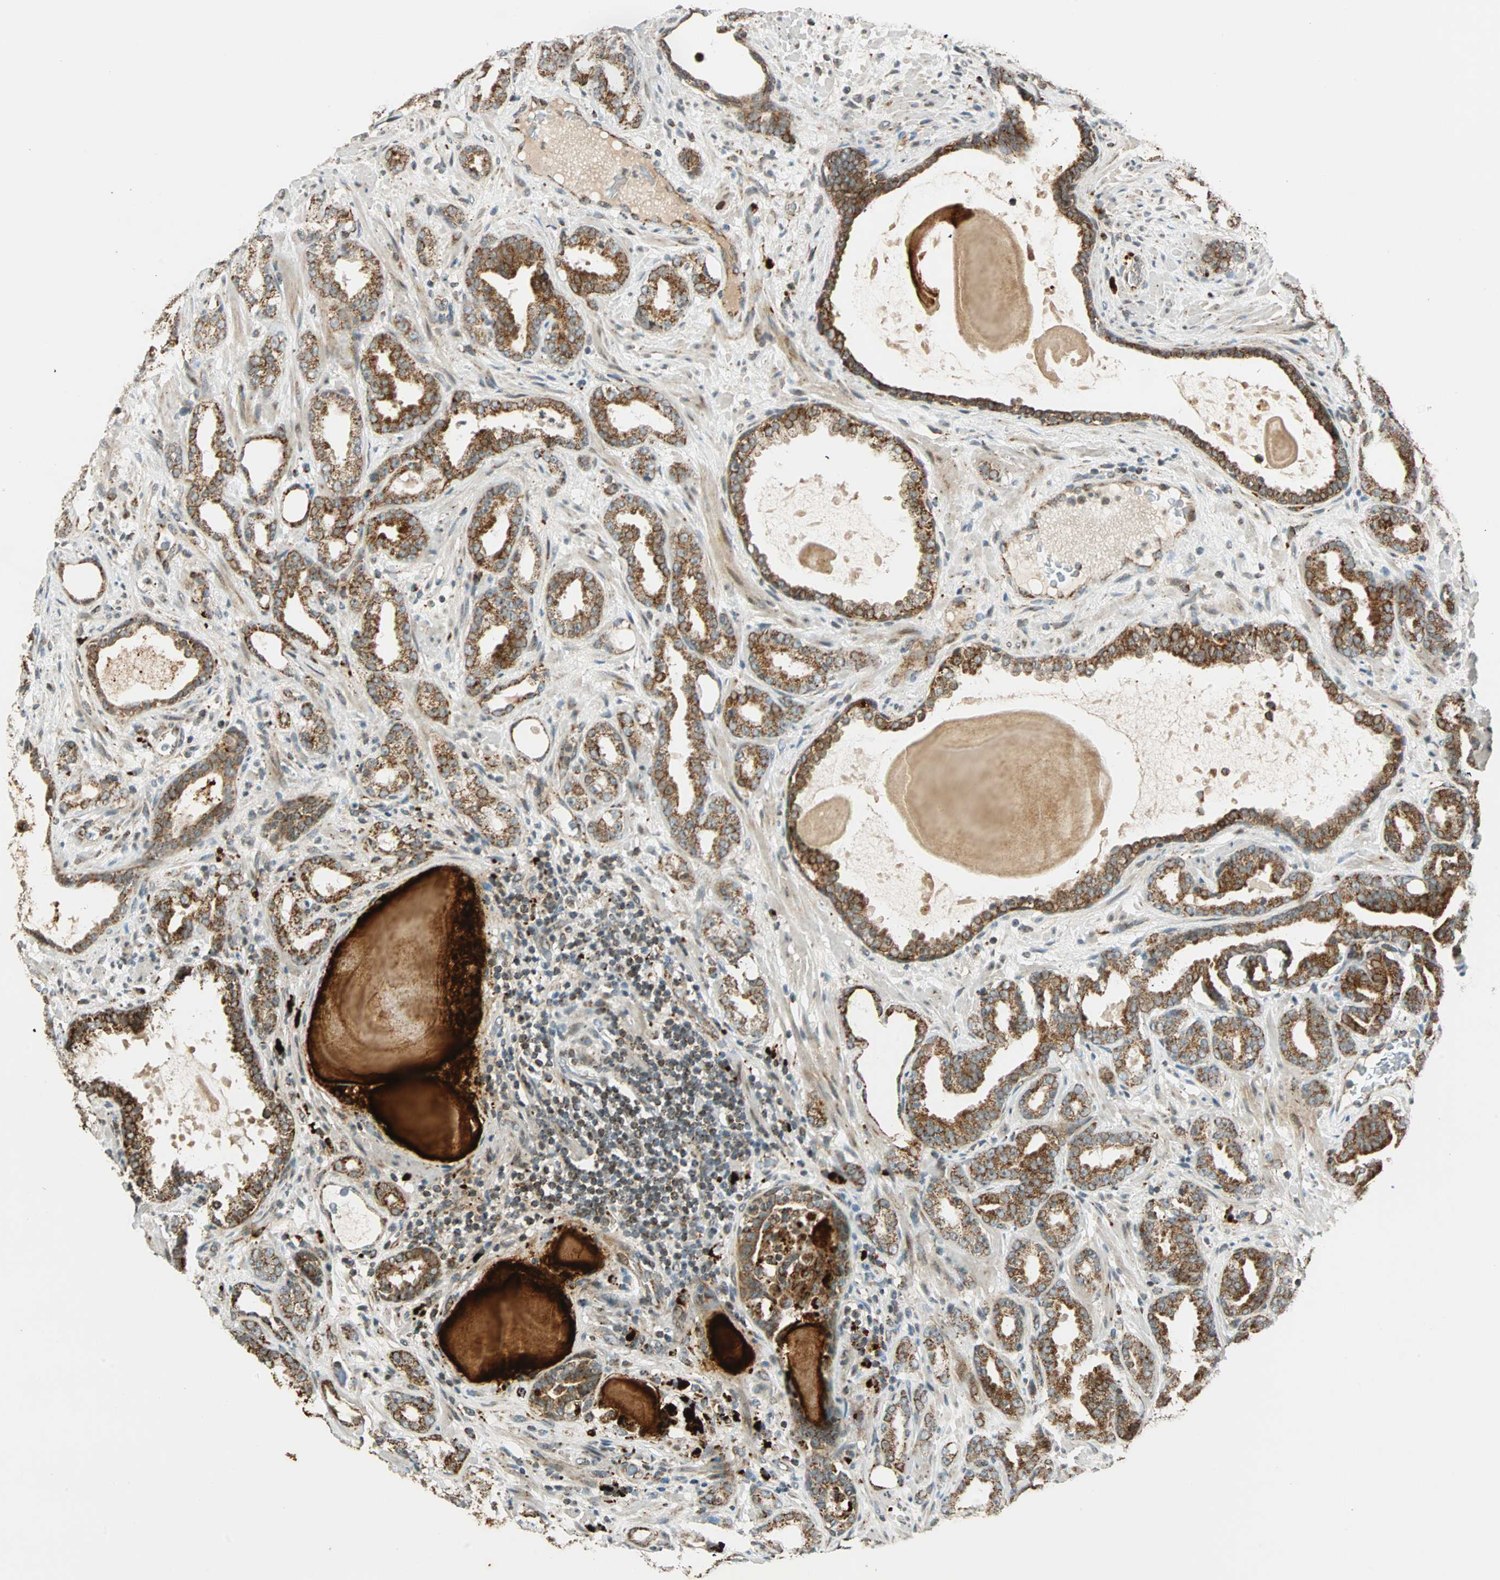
{"staining": {"intensity": "weak", "quantity": ">75%", "location": "cytoplasmic/membranous"}, "tissue": "prostate cancer", "cell_type": "Tumor cells", "image_type": "cancer", "snomed": [{"axis": "morphology", "description": "Adenocarcinoma, Low grade"}, {"axis": "topography", "description": "Prostate"}], "caption": "About >75% of tumor cells in human prostate cancer display weak cytoplasmic/membranous protein expression as visualized by brown immunohistochemical staining.", "gene": "SPRY4", "patient": {"sex": "male", "age": 63}}